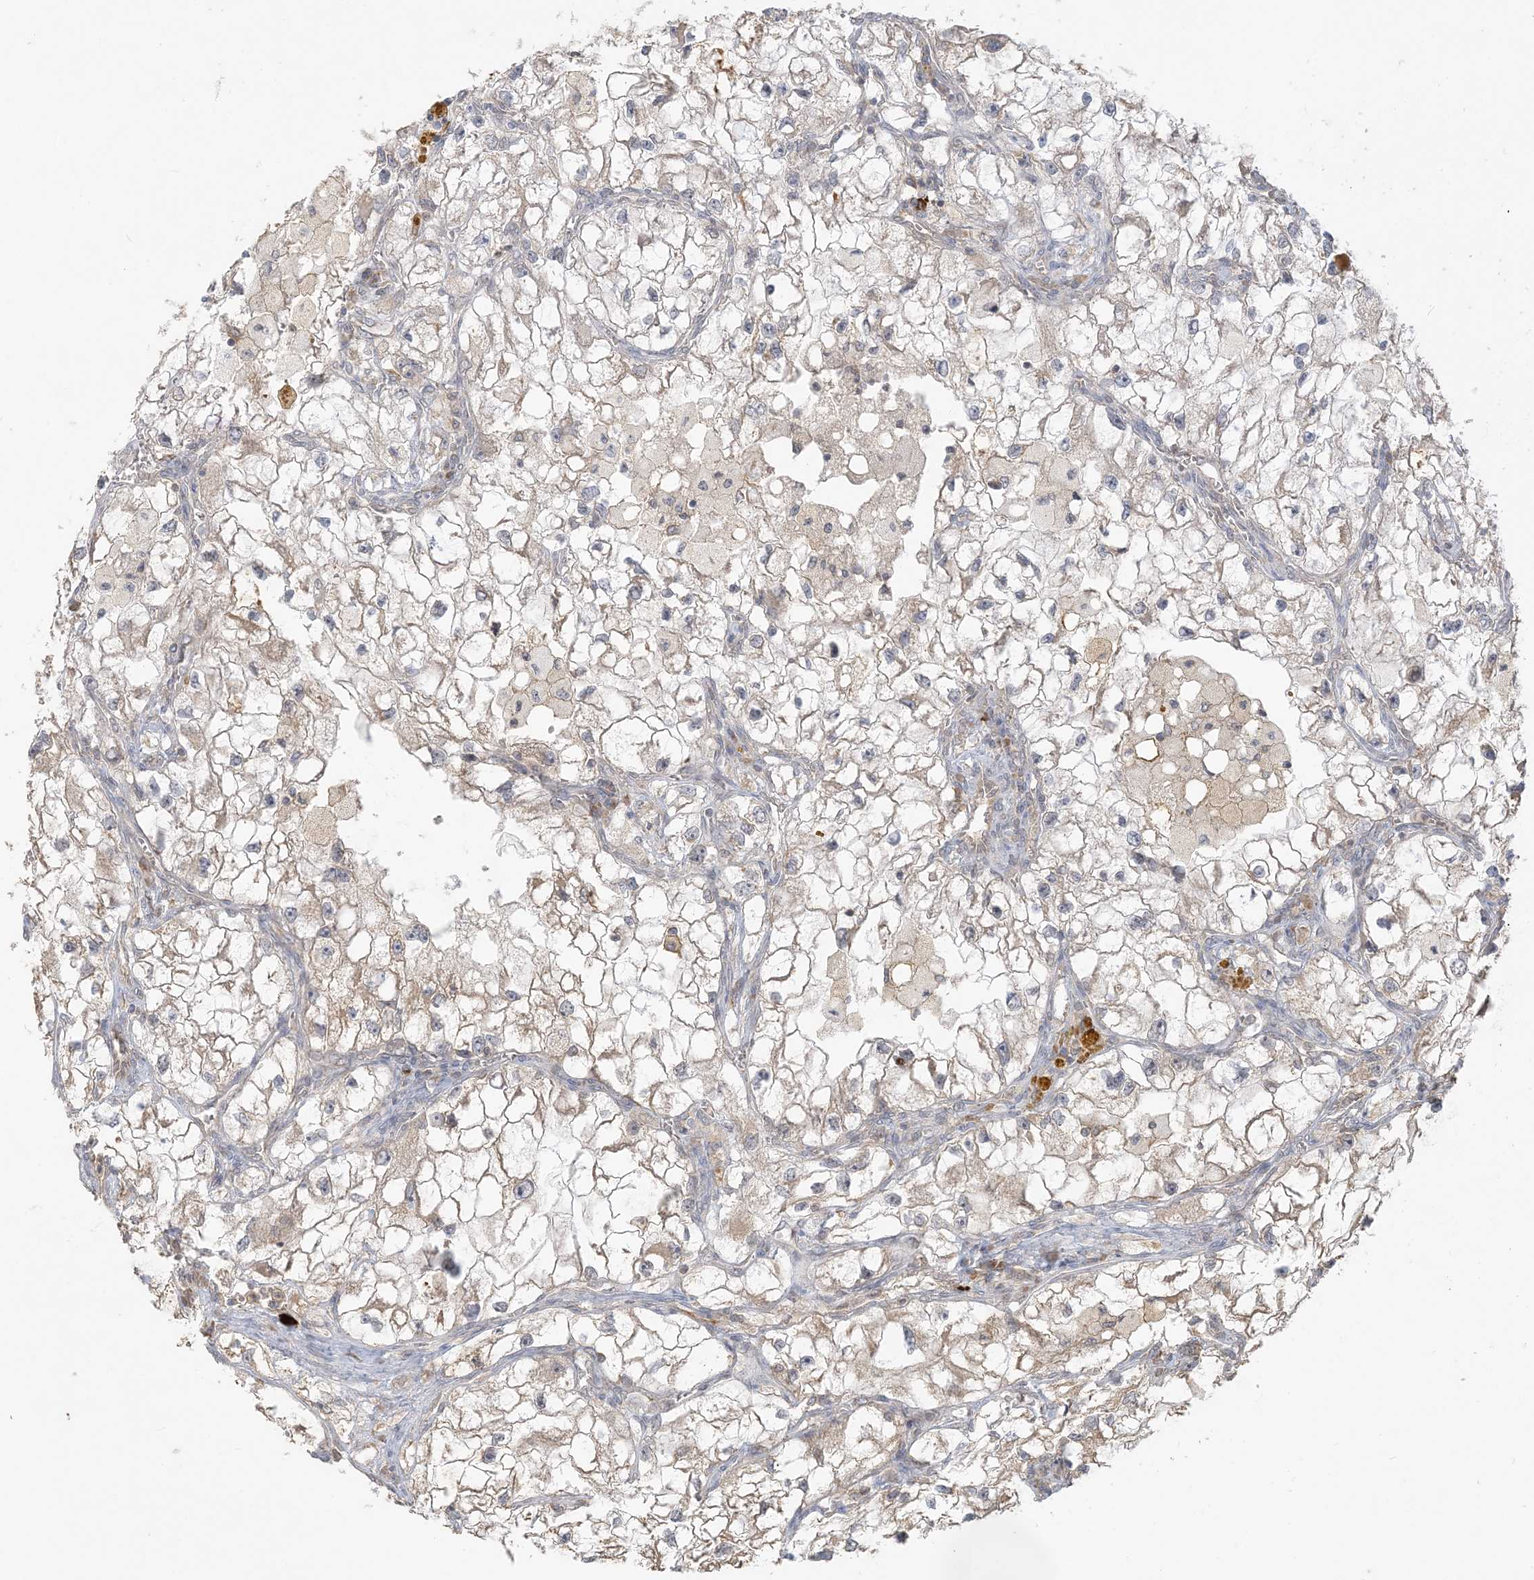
{"staining": {"intensity": "weak", "quantity": "<25%", "location": "cytoplasmic/membranous"}, "tissue": "renal cancer", "cell_type": "Tumor cells", "image_type": "cancer", "snomed": [{"axis": "morphology", "description": "Adenocarcinoma, NOS"}, {"axis": "topography", "description": "Kidney"}], "caption": "Renal cancer (adenocarcinoma) stained for a protein using IHC displays no positivity tumor cells.", "gene": "MCOLN1", "patient": {"sex": "female", "age": 70}}